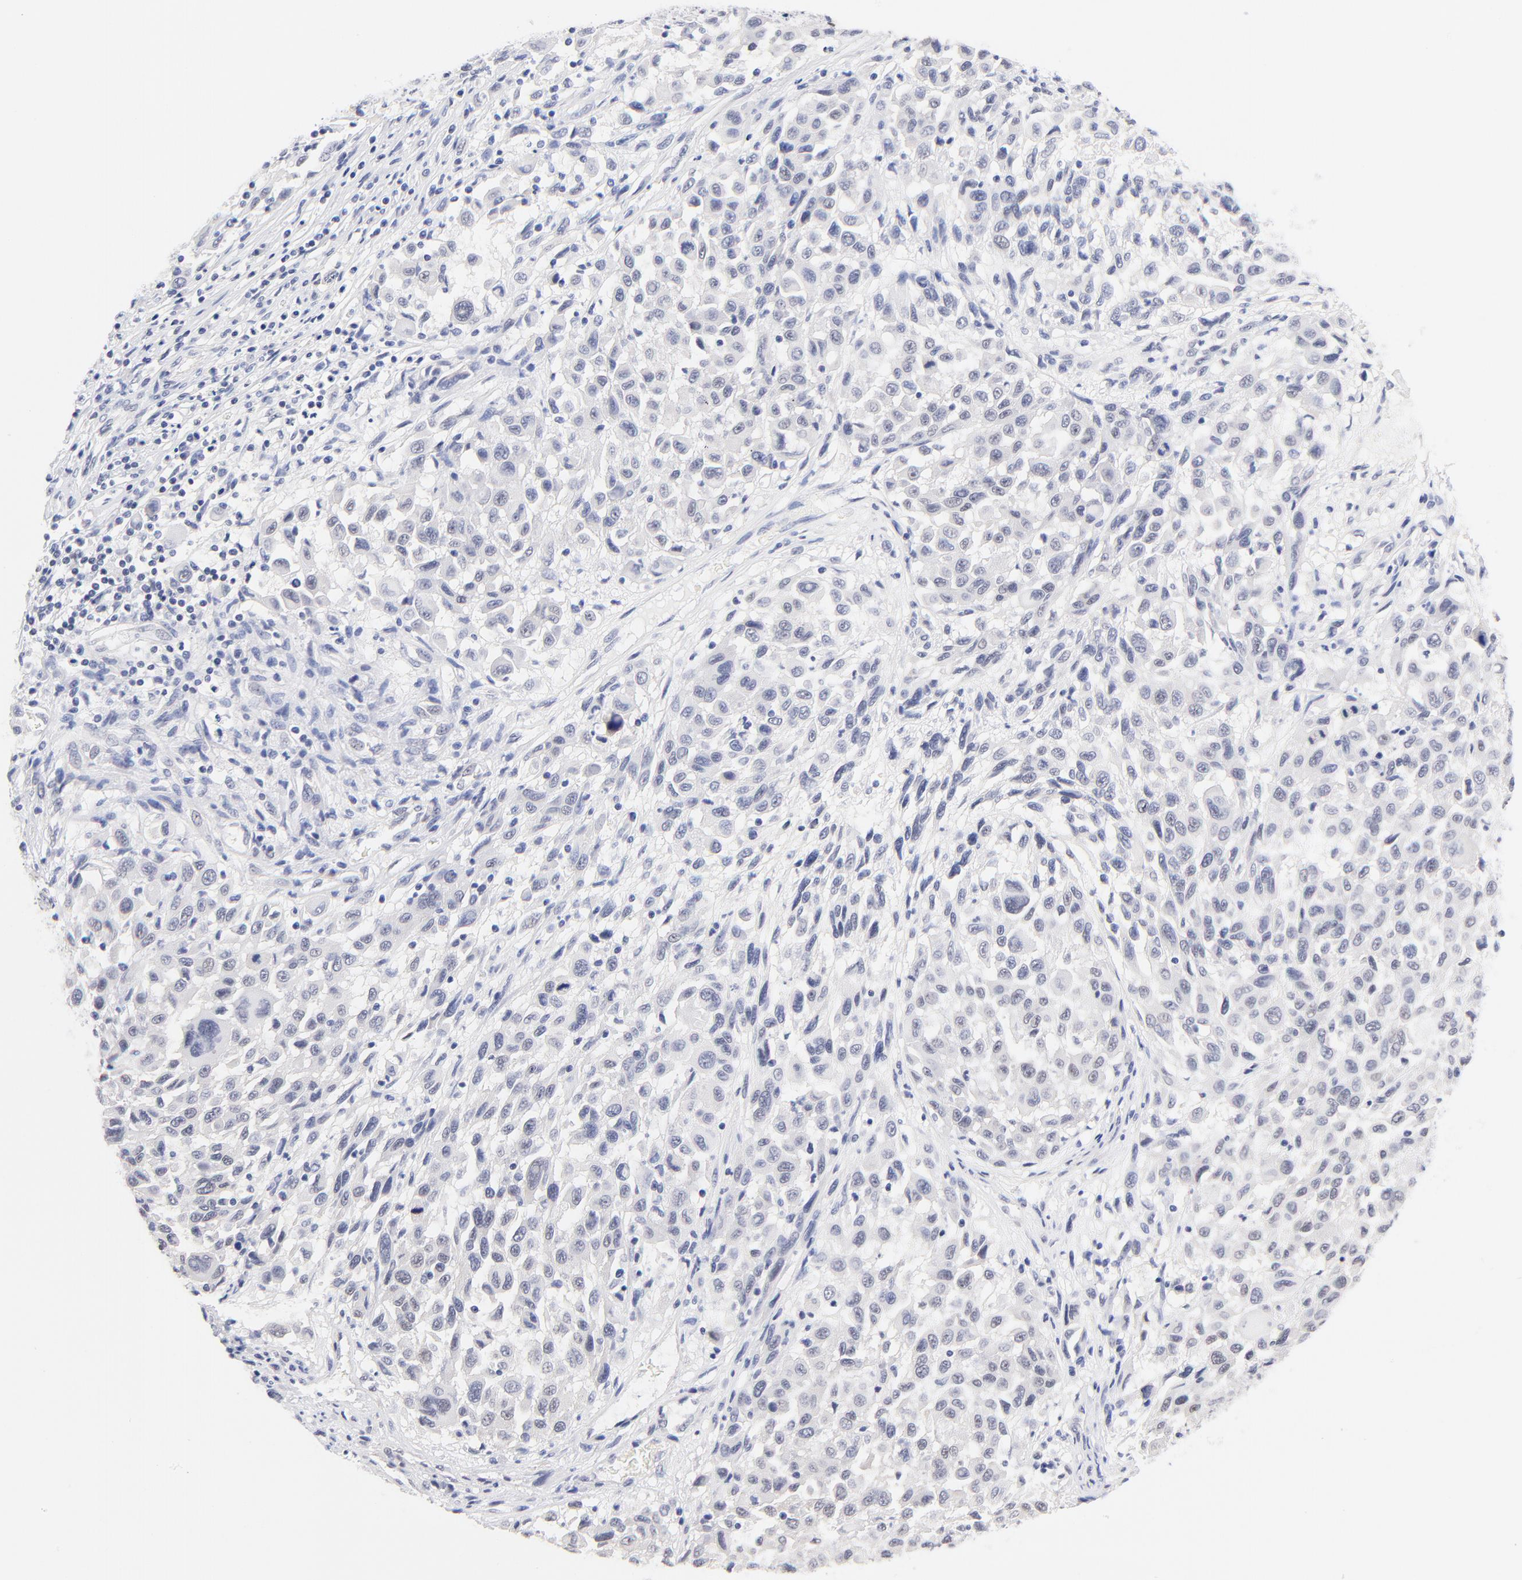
{"staining": {"intensity": "negative", "quantity": "none", "location": "none"}, "tissue": "melanoma", "cell_type": "Tumor cells", "image_type": "cancer", "snomed": [{"axis": "morphology", "description": "Malignant melanoma, Metastatic site"}, {"axis": "topography", "description": "Lymph node"}], "caption": "Immunohistochemistry (IHC) photomicrograph of melanoma stained for a protein (brown), which shows no expression in tumor cells.", "gene": "ZNF74", "patient": {"sex": "male", "age": 61}}